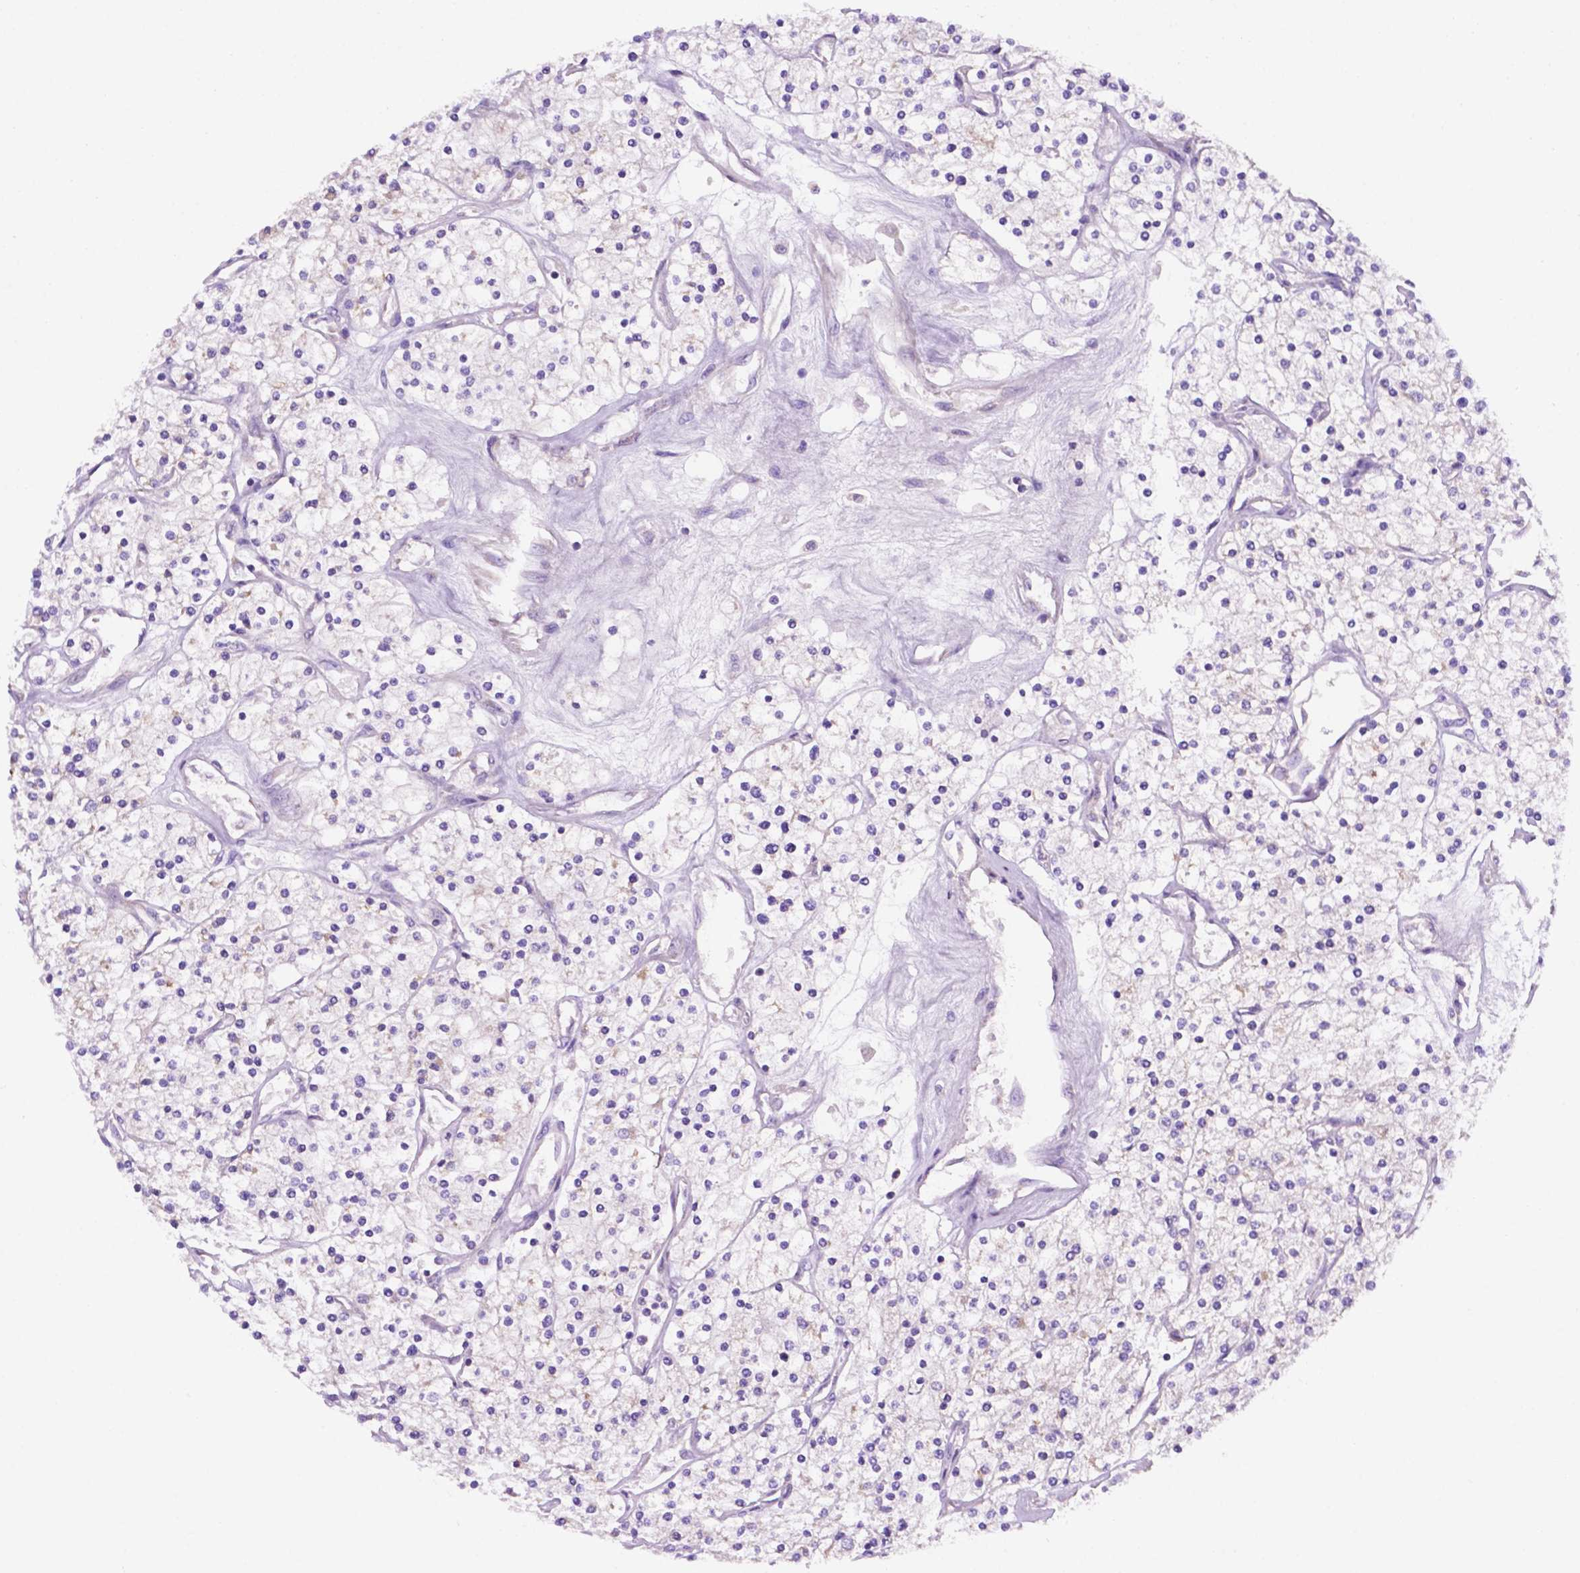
{"staining": {"intensity": "weak", "quantity": "<25%", "location": "cytoplasmic/membranous"}, "tissue": "renal cancer", "cell_type": "Tumor cells", "image_type": "cancer", "snomed": [{"axis": "morphology", "description": "Adenocarcinoma, NOS"}, {"axis": "topography", "description": "Kidney"}], "caption": "An image of renal cancer (adenocarcinoma) stained for a protein shows no brown staining in tumor cells.", "gene": "CEACAM7", "patient": {"sex": "male", "age": 80}}